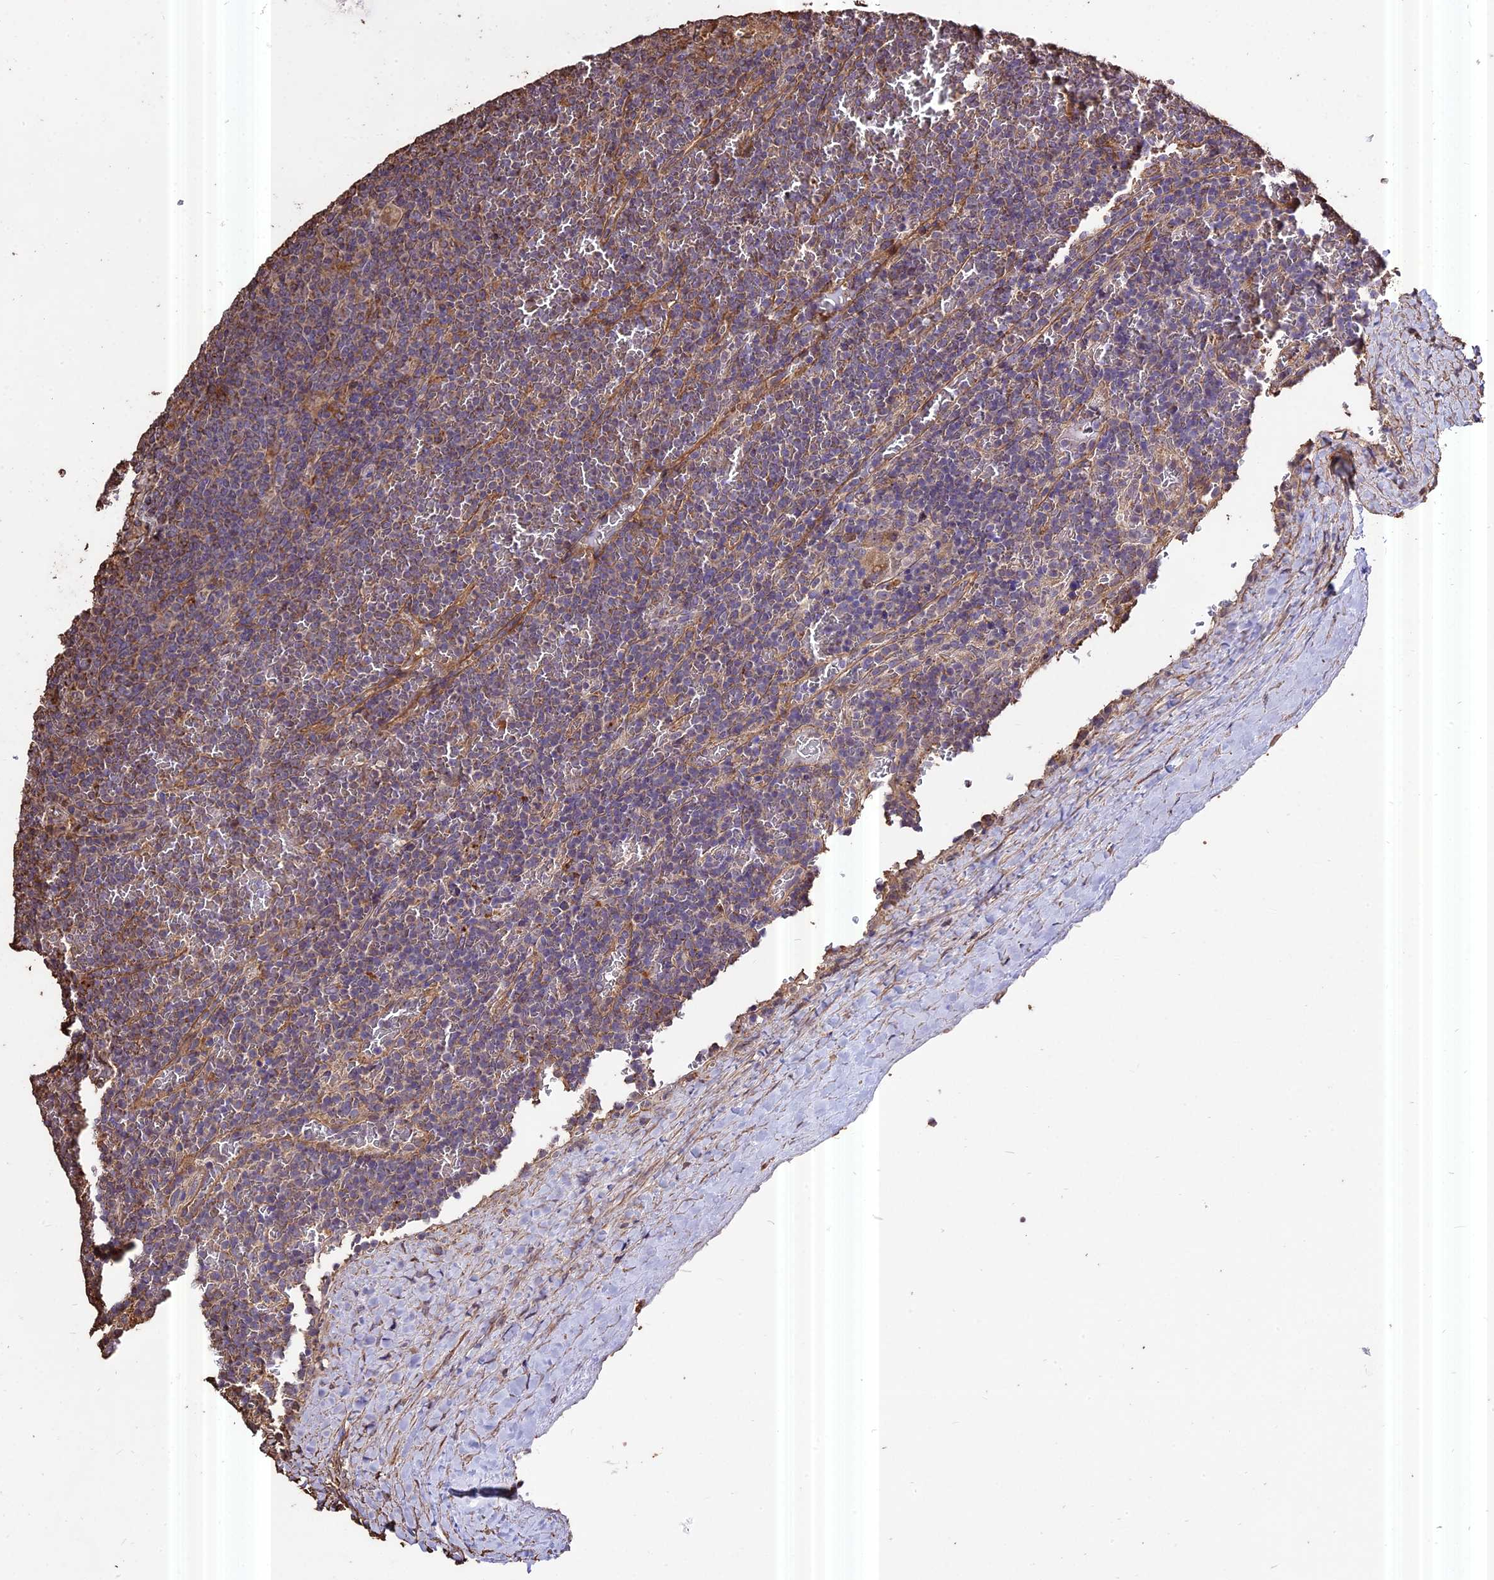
{"staining": {"intensity": "negative", "quantity": "none", "location": "none"}, "tissue": "lymphoma", "cell_type": "Tumor cells", "image_type": "cancer", "snomed": [{"axis": "morphology", "description": "Malignant lymphoma, non-Hodgkin's type, Low grade"}, {"axis": "topography", "description": "Spleen"}], "caption": "Tumor cells show no significant expression in lymphoma.", "gene": "PGPEP1L", "patient": {"sex": "female", "age": 19}}